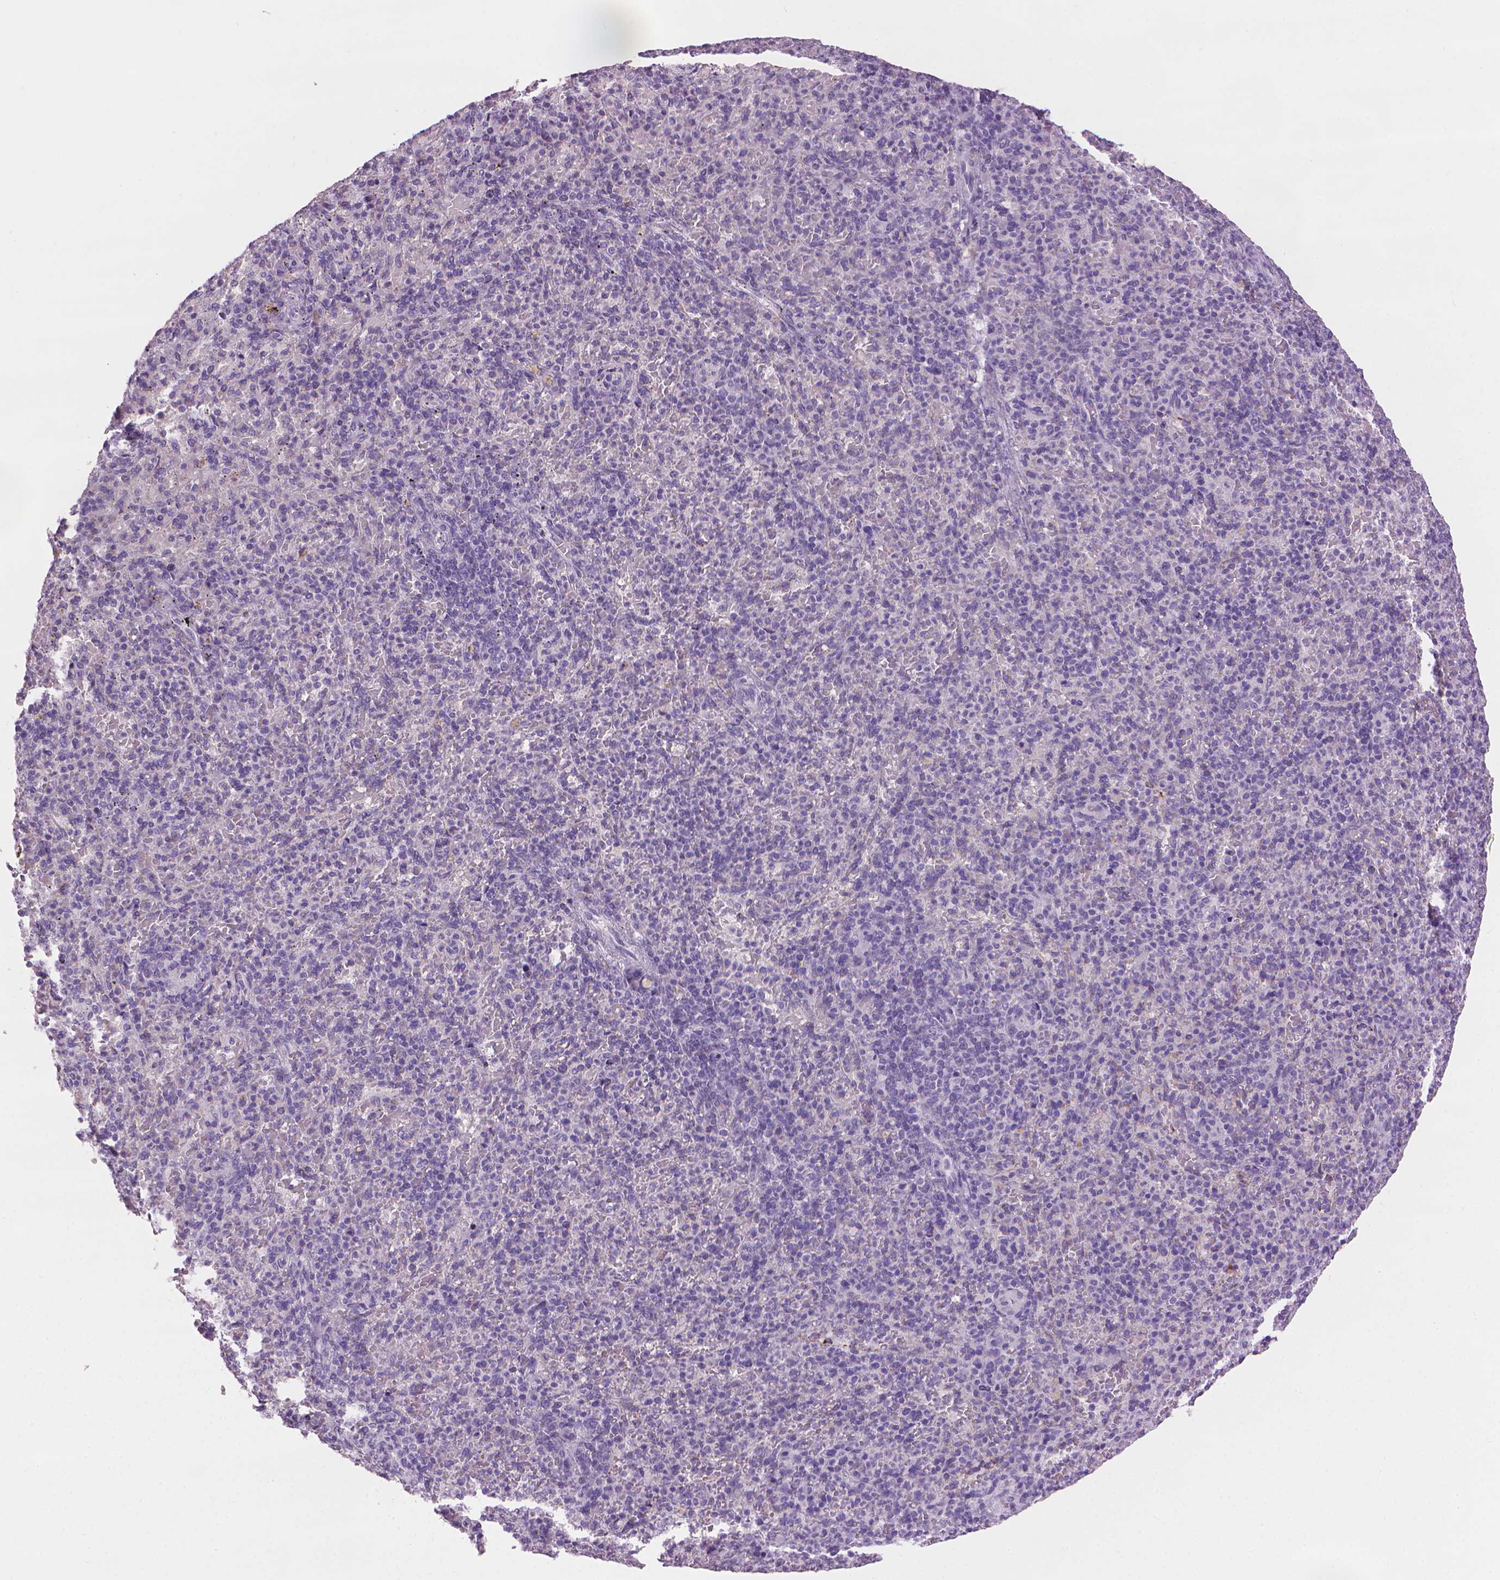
{"staining": {"intensity": "negative", "quantity": "none", "location": "none"}, "tissue": "spleen", "cell_type": "Cells in red pulp", "image_type": "normal", "snomed": [{"axis": "morphology", "description": "Normal tissue, NOS"}, {"axis": "topography", "description": "Spleen"}], "caption": "Immunohistochemistry (IHC) micrograph of unremarkable spleen: spleen stained with DAB reveals no significant protein expression in cells in red pulp. (Brightfield microscopy of DAB immunohistochemistry at high magnification).", "gene": "MLANA", "patient": {"sex": "female", "age": 74}}